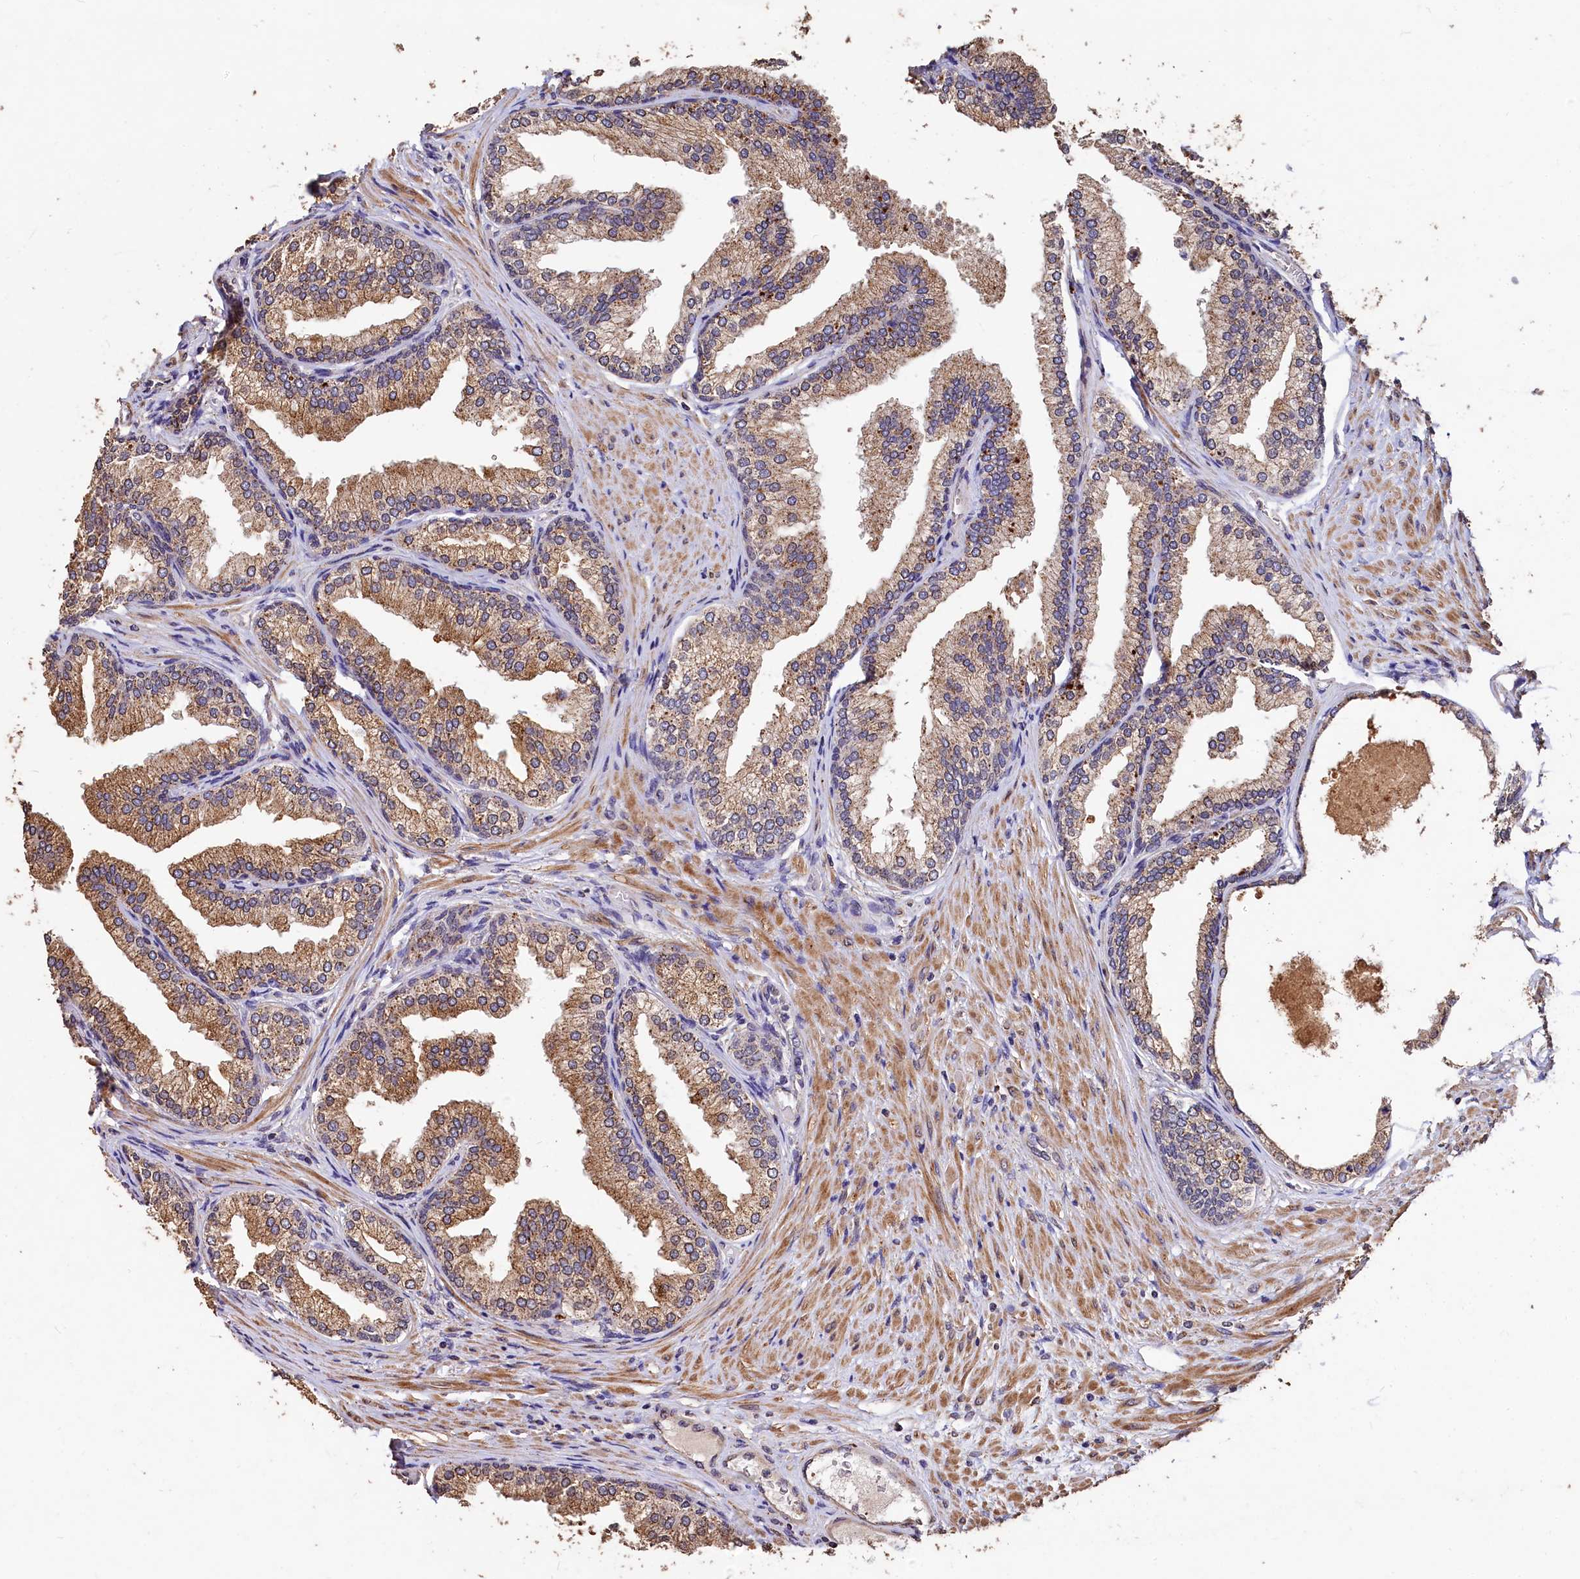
{"staining": {"intensity": "moderate", "quantity": ">75%", "location": "cytoplasmic/membranous"}, "tissue": "prostate", "cell_type": "Glandular cells", "image_type": "normal", "snomed": [{"axis": "morphology", "description": "Normal tissue, NOS"}, {"axis": "topography", "description": "Prostate"}], "caption": "Protein staining reveals moderate cytoplasmic/membranous positivity in approximately >75% of glandular cells in benign prostate. (Stains: DAB in brown, nuclei in blue, Microscopy: brightfield microscopy at high magnification).", "gene": "LSM4", "patient": {"sex": "male", "age": 76}}